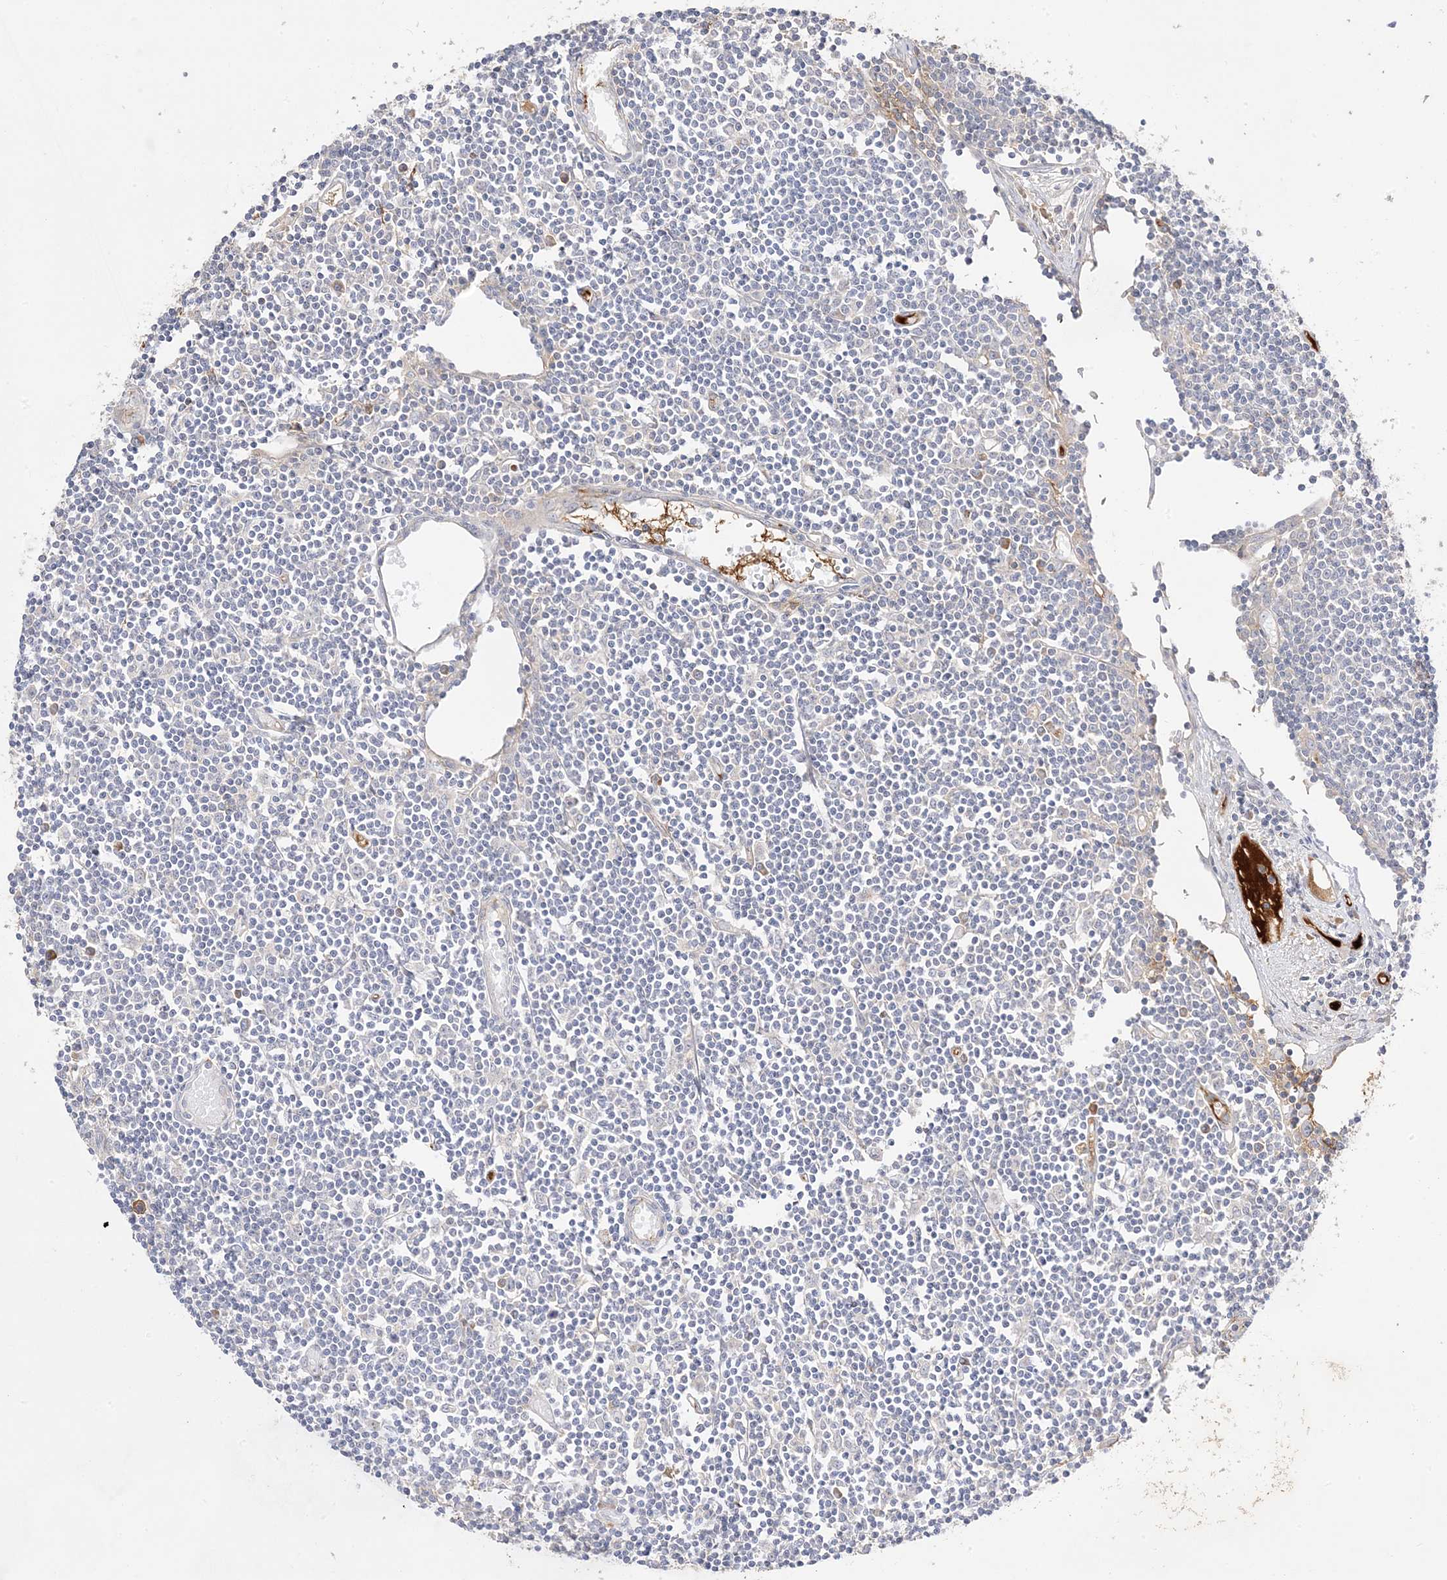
{"staining": {"intensity": "negative", "quantity": "none", "location": "none"}, "tissue": "lymph node", "cell_type": "Germinal center cells", "image_type": "normal", "snomed": [{"axis": "morphology", "description": "Normal tissue, NOS"}, {"axis": "topography", "description": "Lymph node"}], "caption": "The IHC photomicrograph has no significant positivity in germinal center cells of lymph node. Brightfield microscopy of immunohistochemistry (IHC) stained with DAB (brown) and hematoxylin (blue), captured at high magnification.", "gene": "TRANK1", "patient": {"sex": "female", "age": 11}}